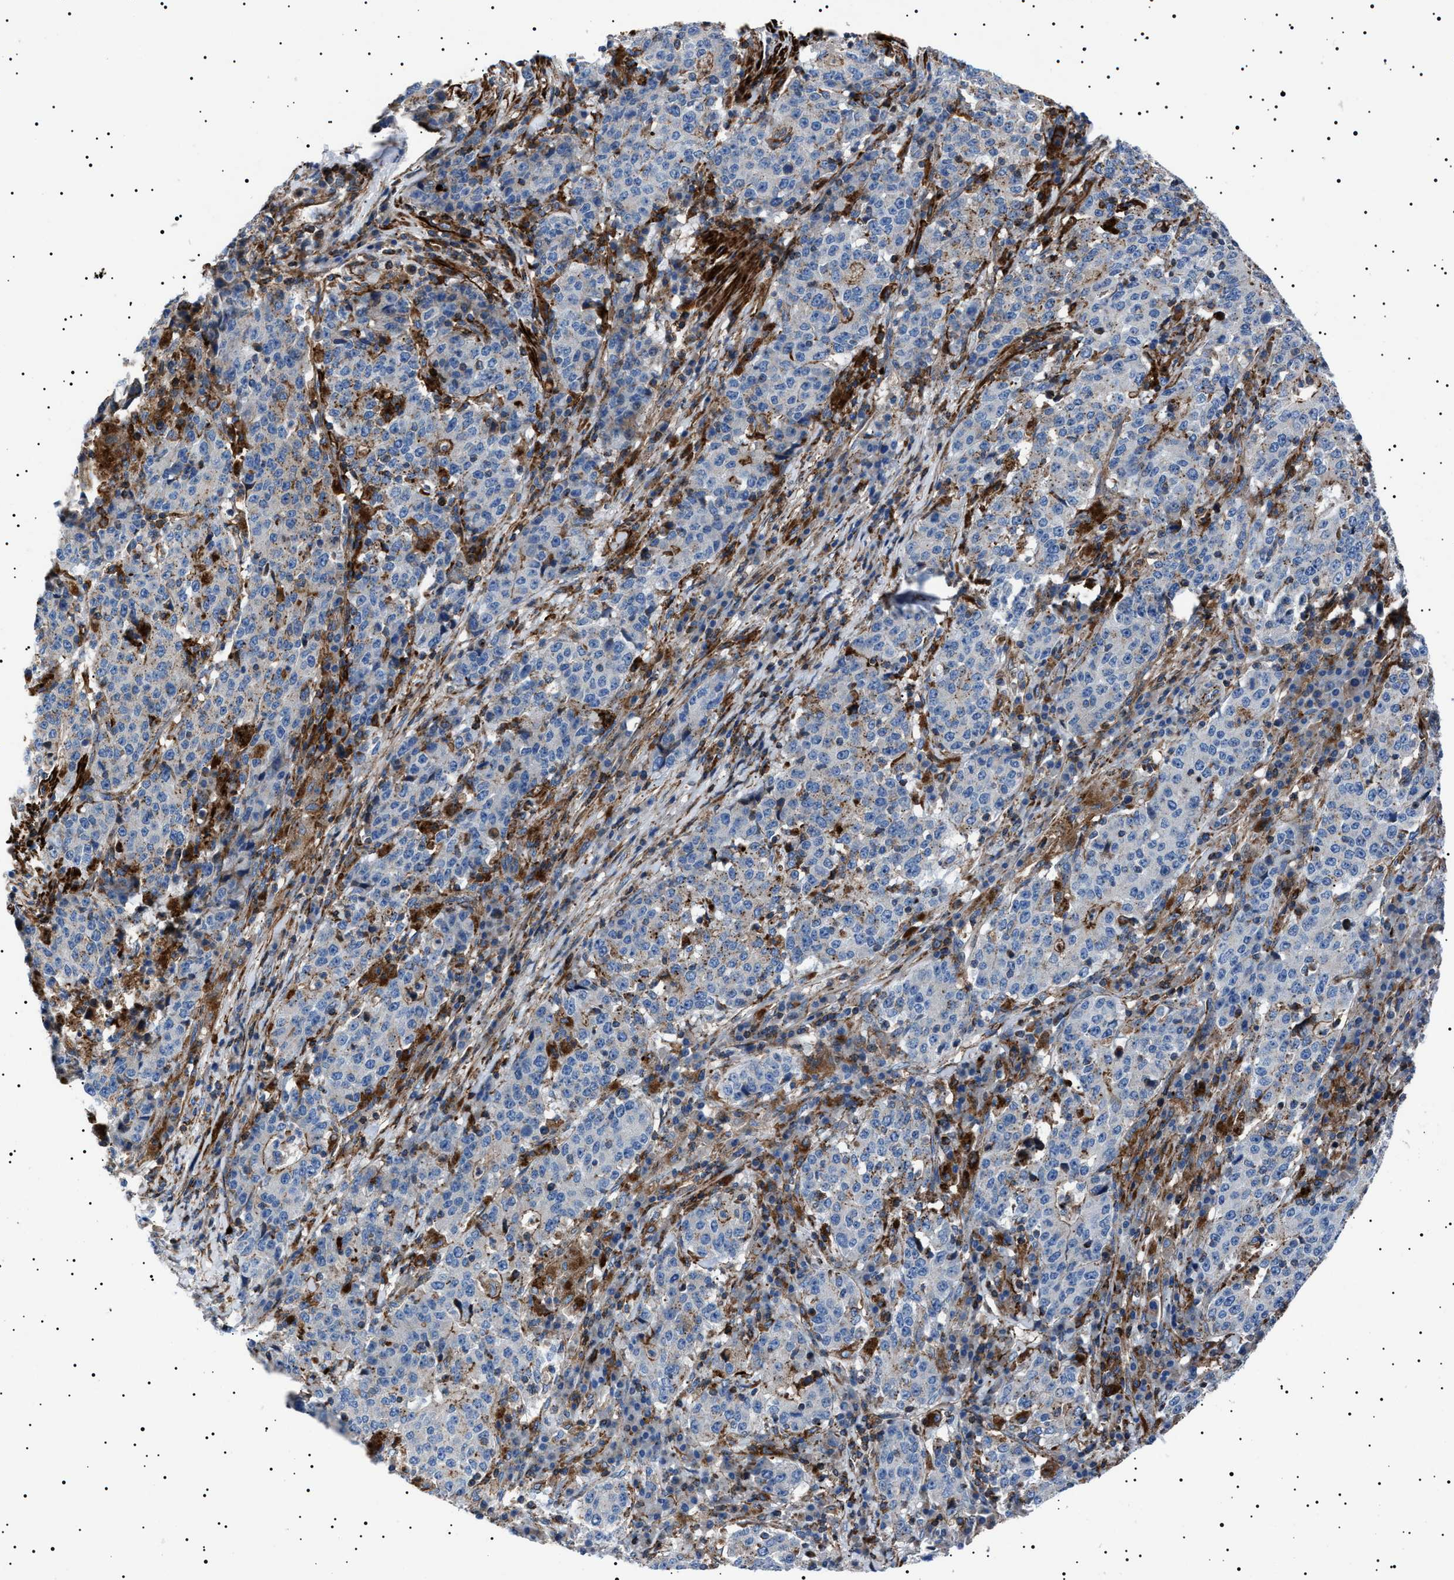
{"staining": {"intensity": "negative", "quantity": "none", "location": "none"}, "tissue": "stomach cancer", "cell_type": "Tumor cells", "image_type": "cancer", "snomed": [{"axis": "morphology", "description": "Adenocarcinoma, NOS"}, {"axis": "topography", "description": "Stomach"}], "caption": "IHC photomicrograph of human stomach adenocarcinoma stained for a protein (brown), which demonstrates no staining in tumor cells.", "gene": "NEU1", "patient": {"sex": "male", "age": 59}}